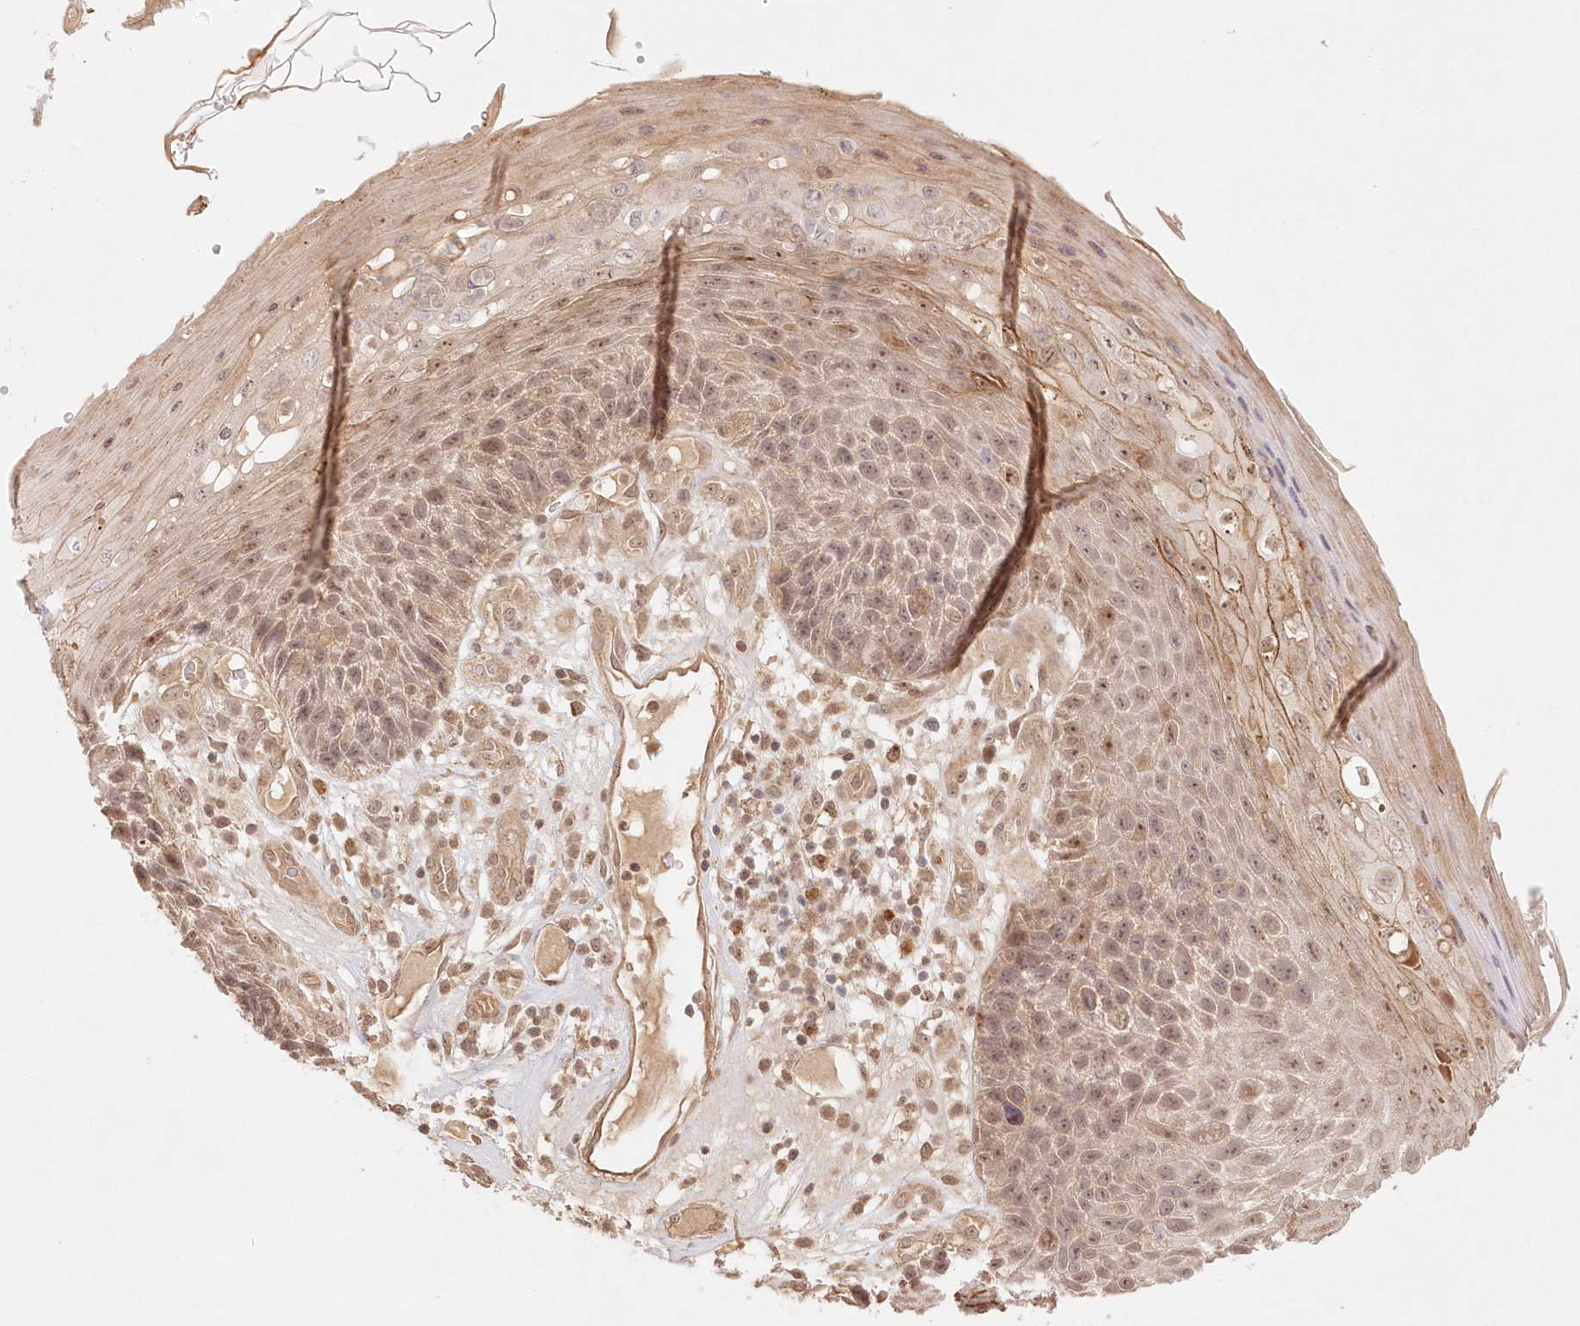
{"staining": {"intensity": "moderate", "quantity": ">75%", "location": "cytoplasmic/membranous,nuclear"}, "tissue": "skin cancer", "cell_type": "Tumor cells", "image_type": "cancer", "snomed": [{"axis": "morphology", "description": "Squamous cell carcinoma, NOS"}, {"axis": "topography", "description": "Skin"}], "caption": "Immunohistochemistry histopathology image of human skin cancer (squamous cell carcinoma) stained for a protein (brown), which displays medium levels of moderate cytoplasmic/membranous and nuclear positivity in approximately >75% of tumor cells.", "gene": "KIAA0232", "patient": {"sex": "female", "age": 88}}